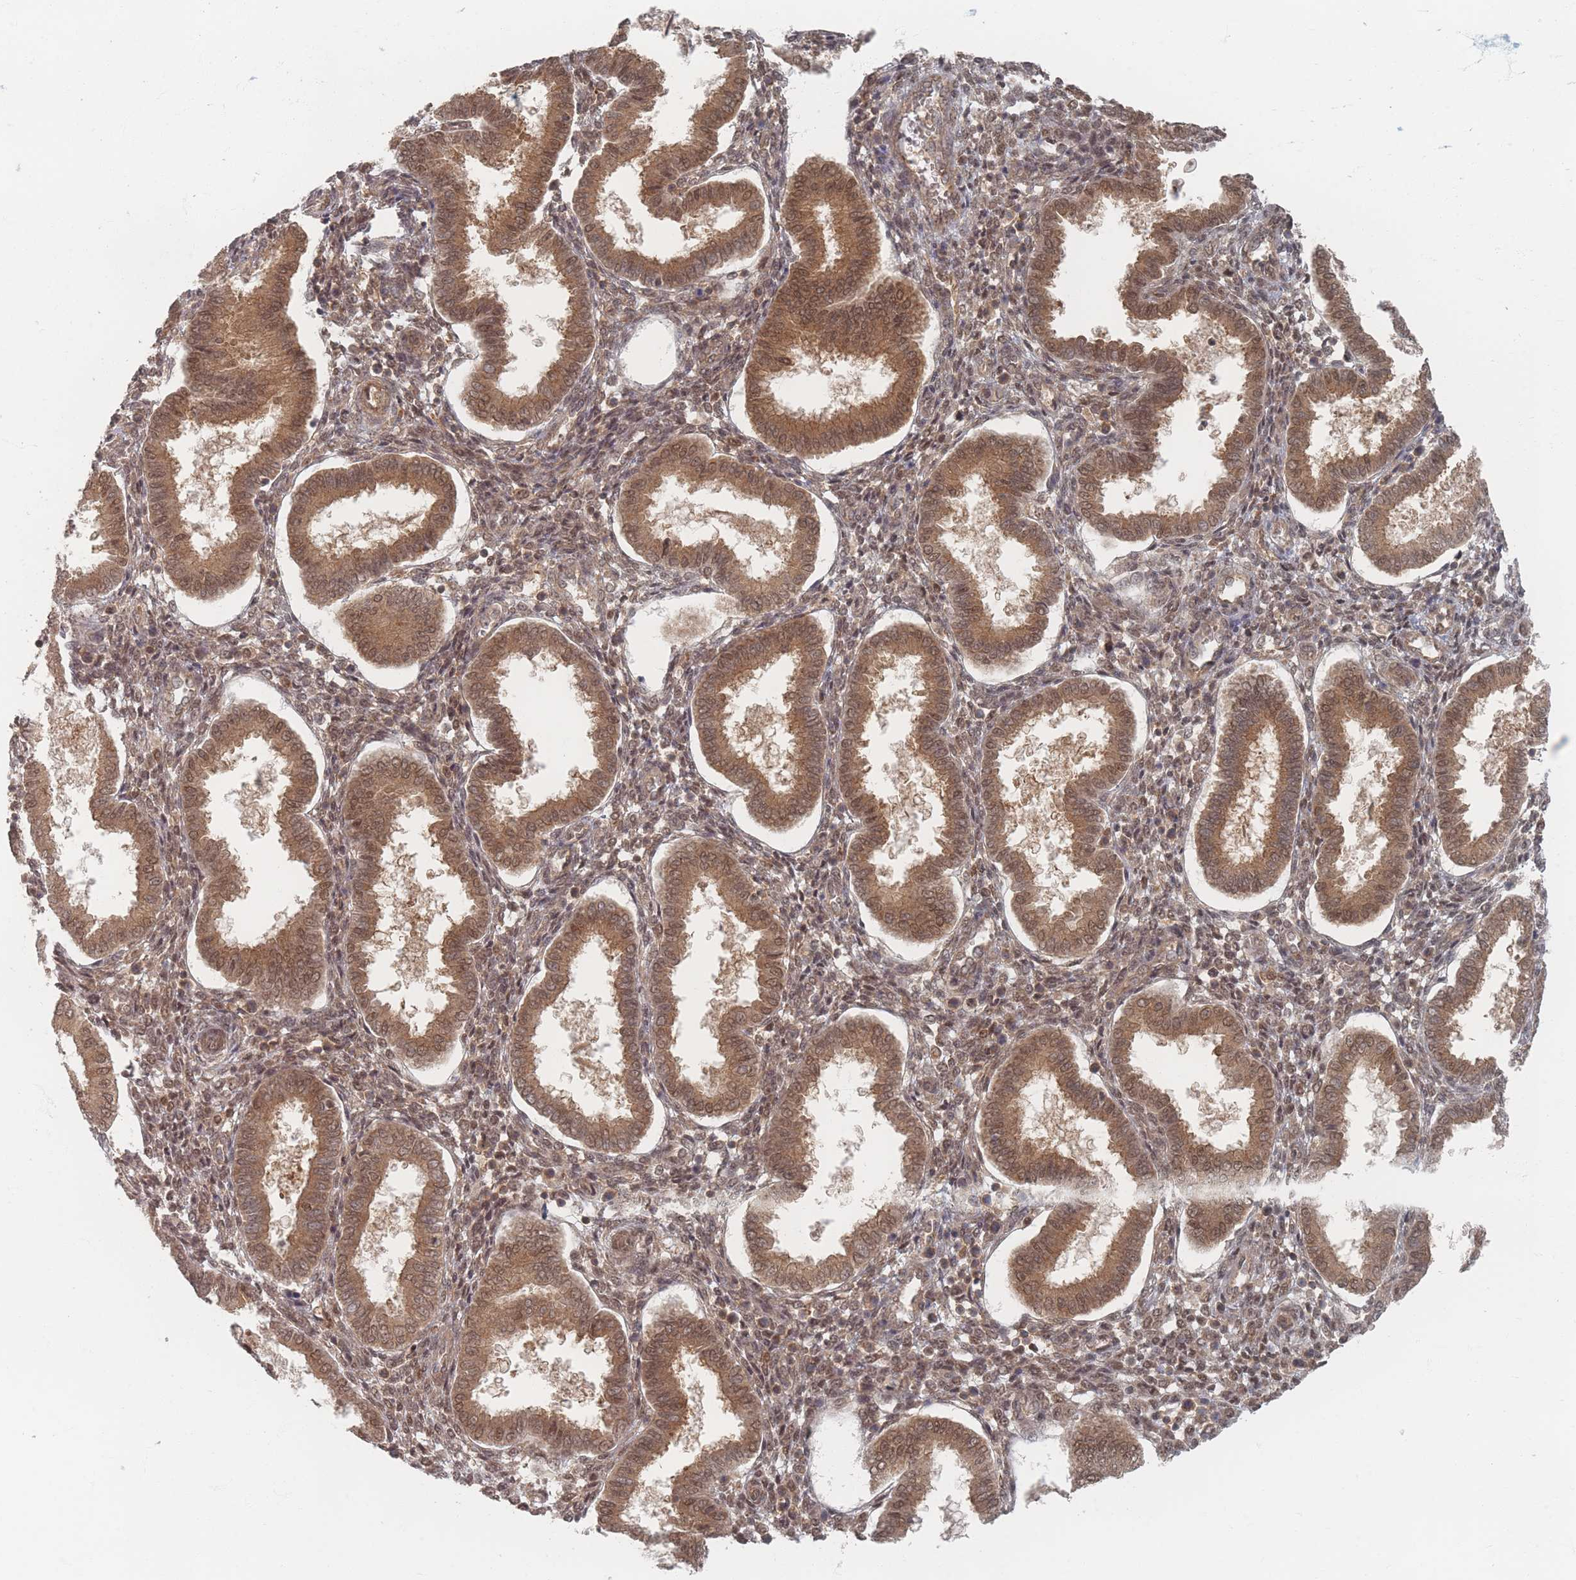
{"staining": {"intensity": "moderate", "quantity": ">75%", "location": "cytoplasmic/membranous,nuclear"}, "tissue": "endometrium", "cell_type": "Cells in endometrial stroma", "image_type": "normal", "snomed": [{"axis": "morphology", "description": "Normal tissue, NOS"}, {"axis": "topography", "description": "Endometrium"}], "caption": "A medium amount of moderate cytoplasmic/membranous,nuclear positivity is present in approximately >75% of cells in endometrial stroma in benign endometrium. (DAB (3,3'-diaminobenzidine) = brown stain, brightfield microscopy at high magnification).", "gene": "PSMD9", "patient": {"sex": "female", "age": 24}}